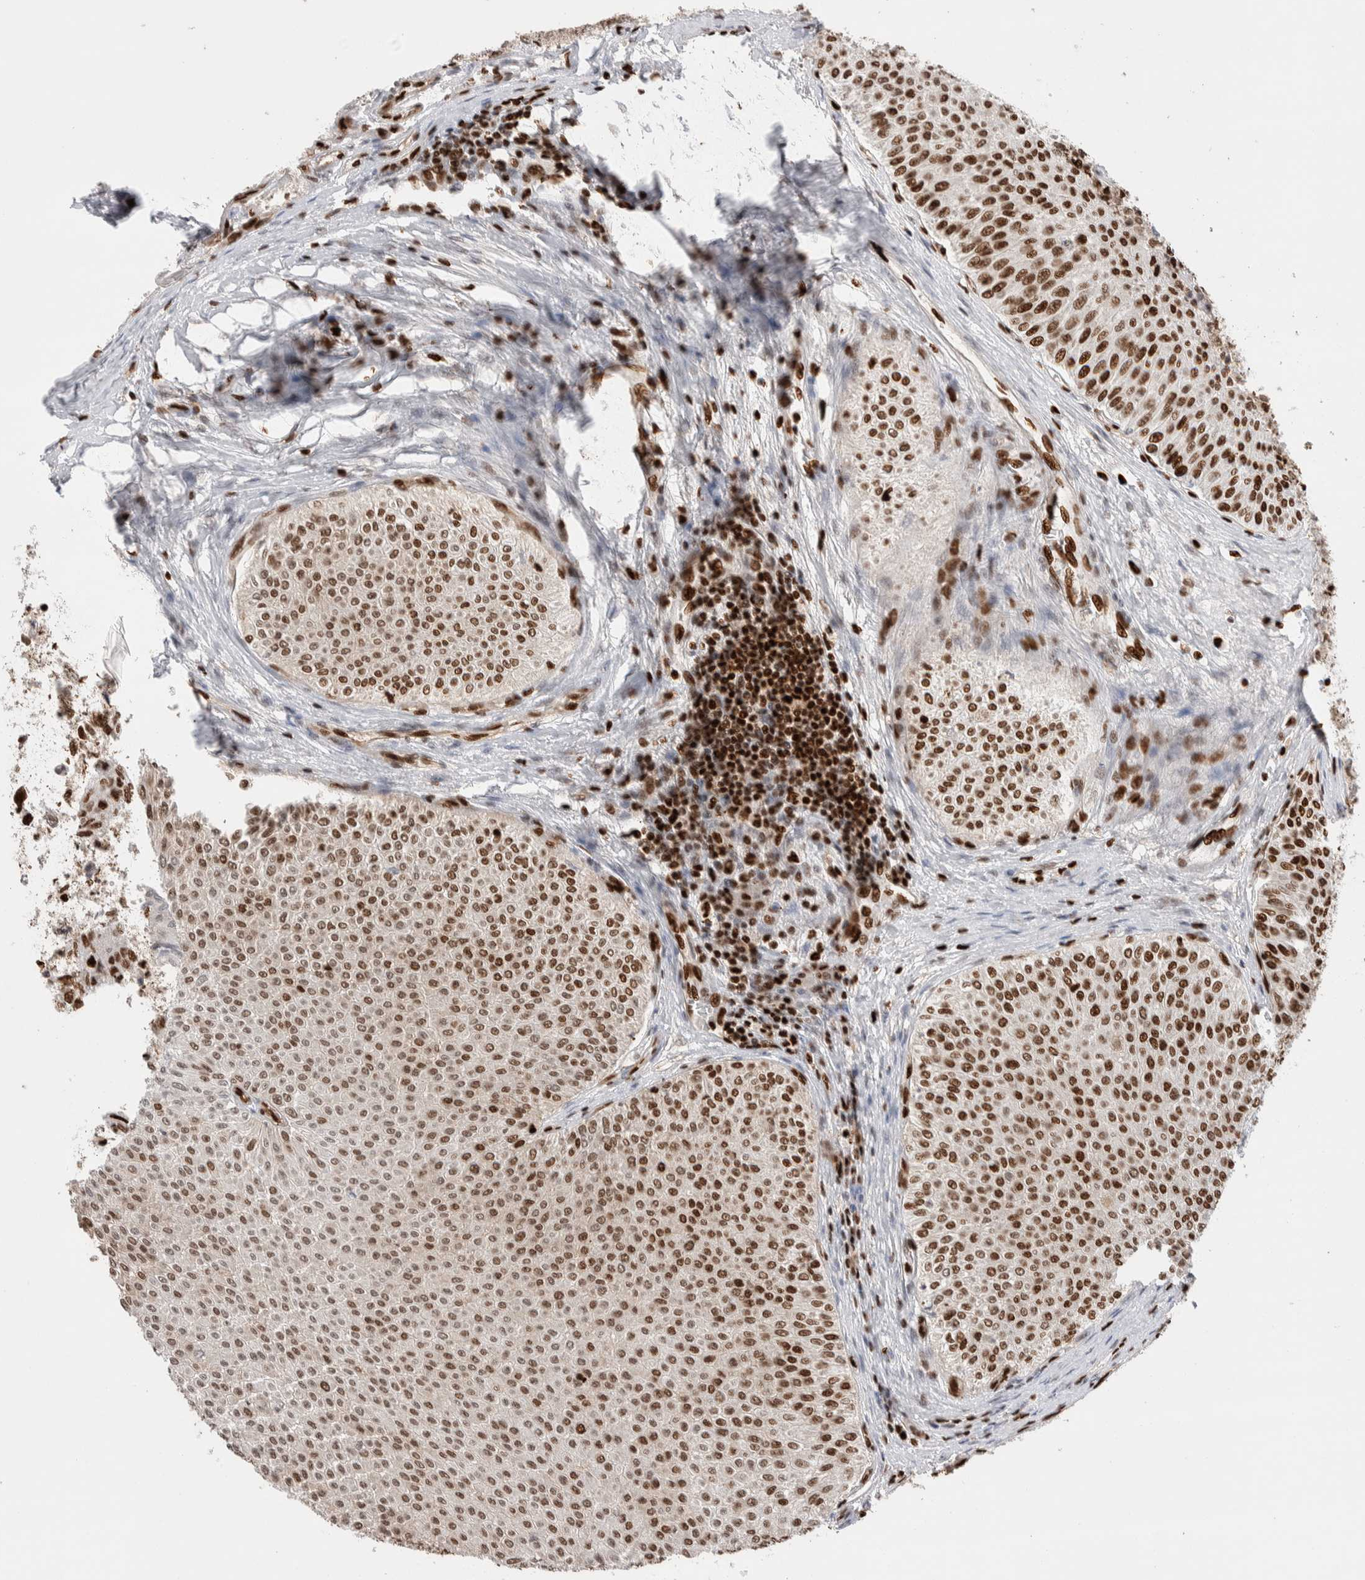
{"staining": {"intensity": "strong", "quantity": ">75%", "location": "nuclear"}, "tissue": "urothelial cancer", "cell_type": "Tumor cells", "image_type": "cancer", "snomed": [{"axis": "morphology", "description": "Urothelial carcinoma, Low grade"}, {"axis": "topography", "description": "Urinary bladder"}], "caption": "Immunohistochemistry of urothelial carcinoma (low-grade) reveals high levels of strong nuclear expression in about >75% of tumor cells.", "gene": "RNASEK-C17orf49", "patient": {"sex": "male", "age": 78}}